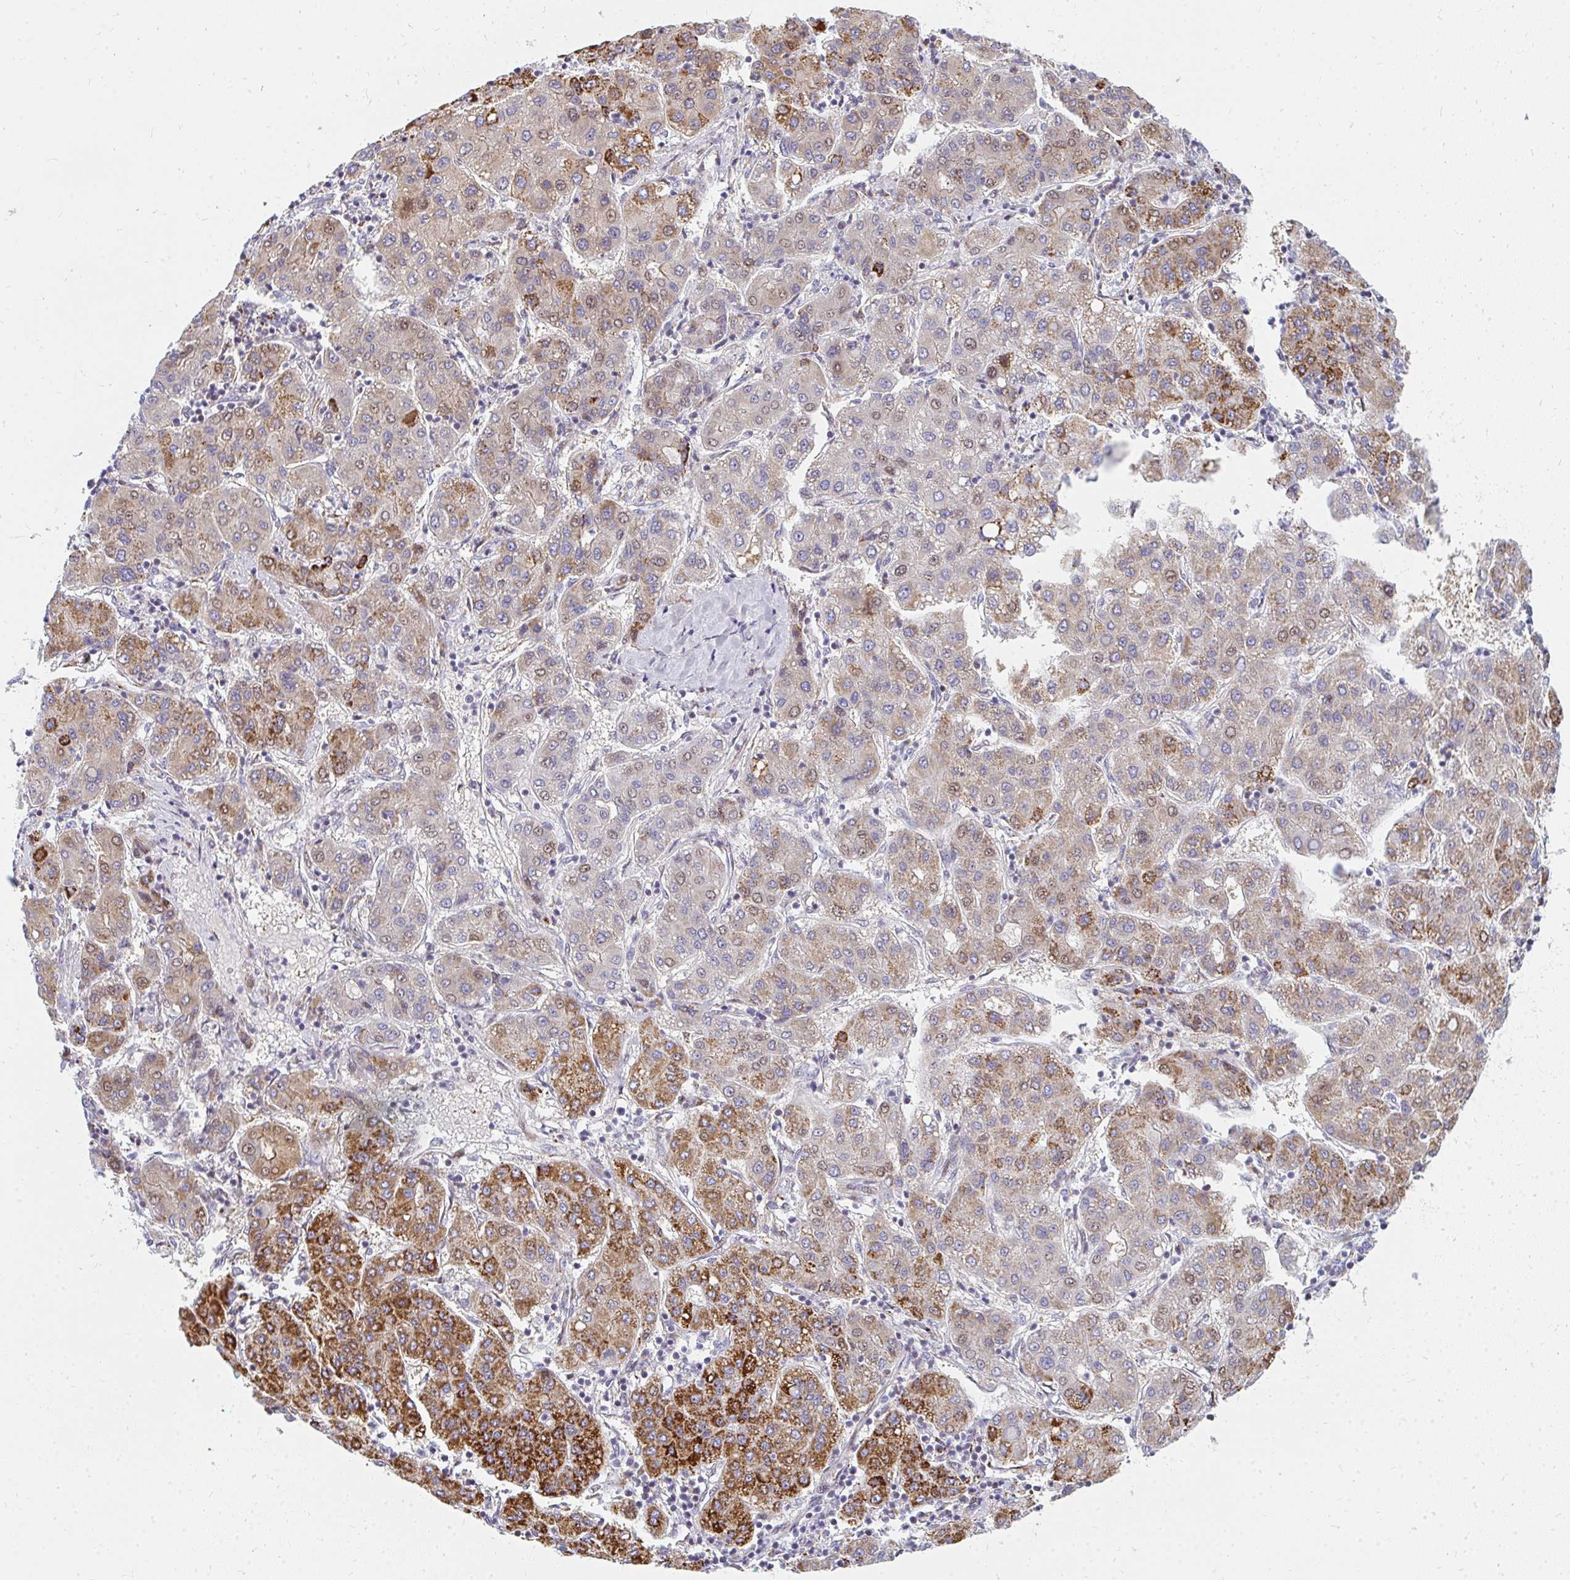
{"staining": {"intensity": "strong", "quantity": "25%-75%", "location": "cytoplasmic/membranous"}, "tissue": "liver cancer", "cell_type": "Tumor cells", "image_type": "cancer", "snomed": [{"axis": "morphology", "description": "Carcinoma, Hepatocellular, NOS"}, {"axis": "topography", "description": "Liver"}], "caption": "DAB immunohistochemical staining of hepatocellular carcinoma (liver) exhibits strong cytoplasmic/membranous protein staining in about 25%-75% of tumor cells.", "gene": "PLA2G5", "patient": {"sex": "male", "age": 65}}